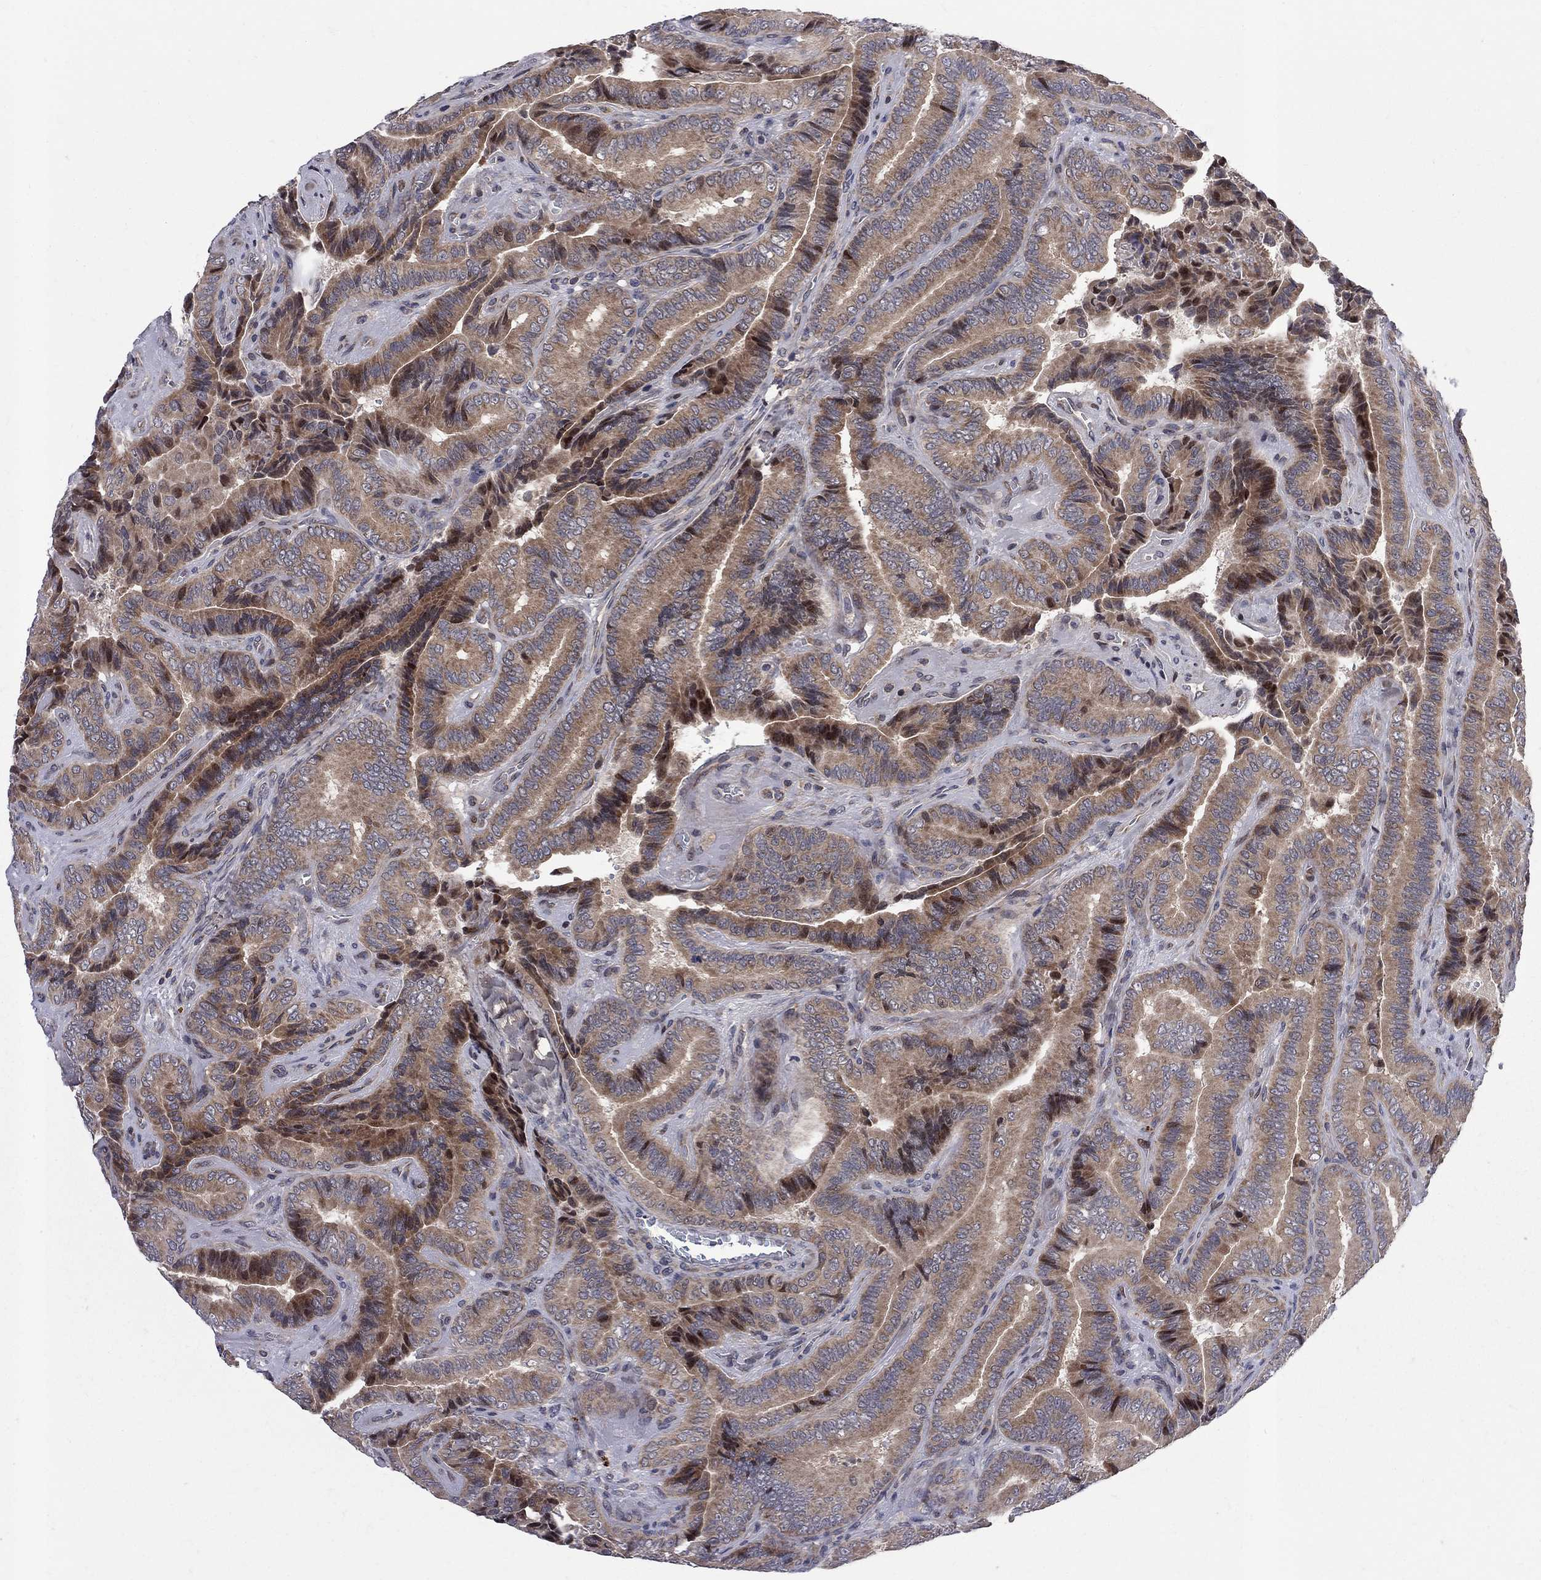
{"staining": {"intensity": "moderate", "quantity": ">75%", "location": "cytoplasmic/membranous"}, "tissue": "thyroid cancer", "cell_type": "Tumor cells", "image_type": "cancer", "snomed": [{"axis": "morphology", "description": "Papillary adenocarcinoma, NOS"}, {"axis": "topography", "description": "Thyroid gland"}], "caption": "Immunohistochemistry of human thyroid cancer (papillary adenocarcinoma) reveals medium levels of moderate cytoplasmic/membranous positivity in about >75% of tumor cells. The staining was performed using DAB (3,3'-diaminobenzidine) to visualize the protein expression in brown, while the nuclei were stained in blue with hematoxylin (Magnification: 20x).", "gene": "CNOT11", "patient": {"sex": "male", "age": 61}}